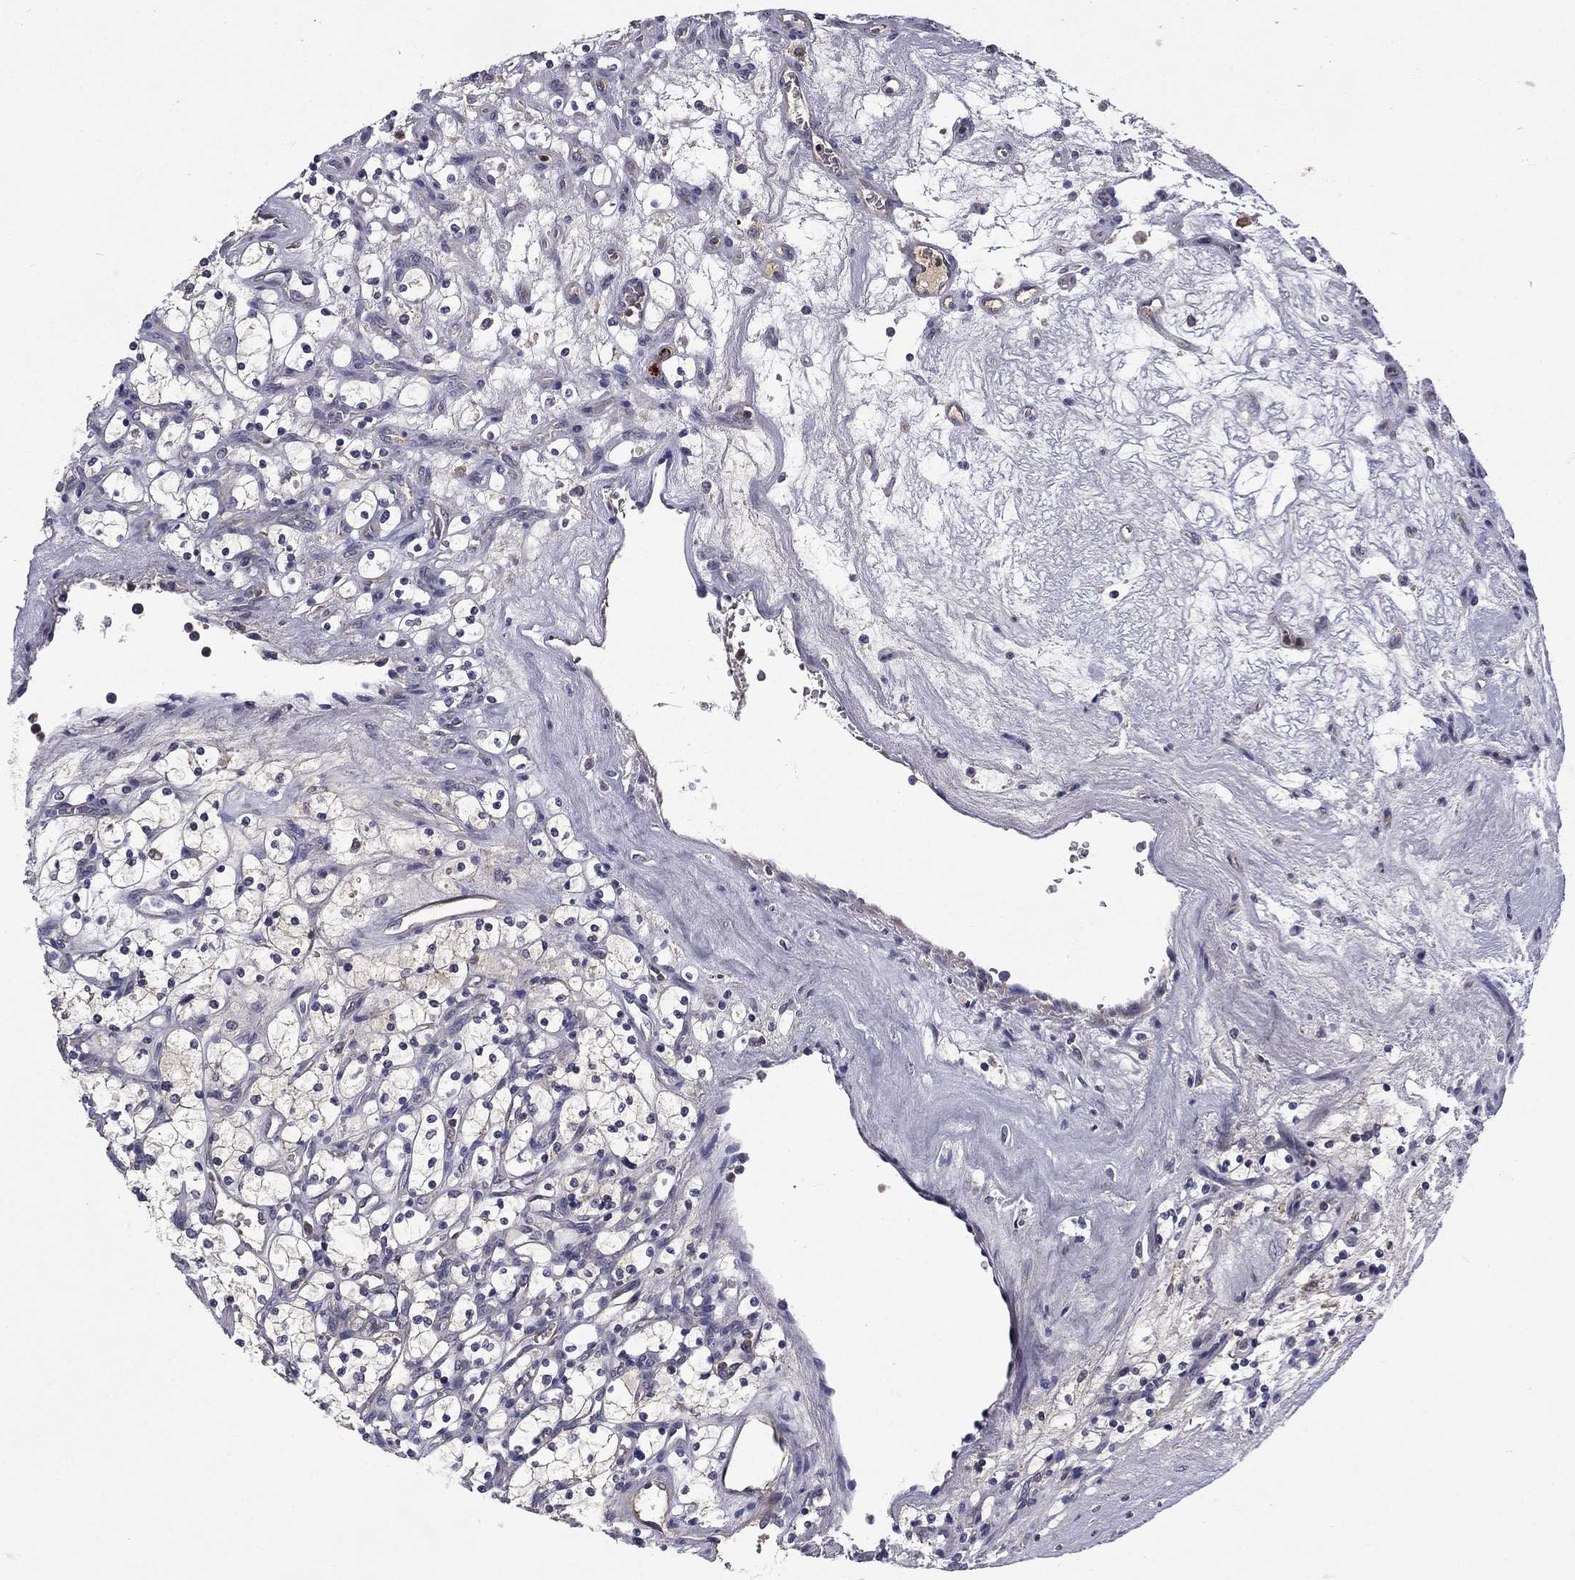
{"staining": {"intensity": "negative", "quantity": "none", "location": "none"}, "tissue": "renal cancer", "cell_type": "Tumor cells", "image_type": "cancer", "snomed": [{"axis": "morphology", "description": "Adenocarcinoma, NOS"}, {"axis": "topography", "description": "Kidney"}], "caption": "Immunohistochemistry histopathology image of neoplastic tissue: renal adenocarcinoma stained with DAB (3,3'-diaminobenzidine) reveals no significant protein expression in tumor cells.", "gene": "CEACAM7", "patient": {"sex": "female", "age": 69}}